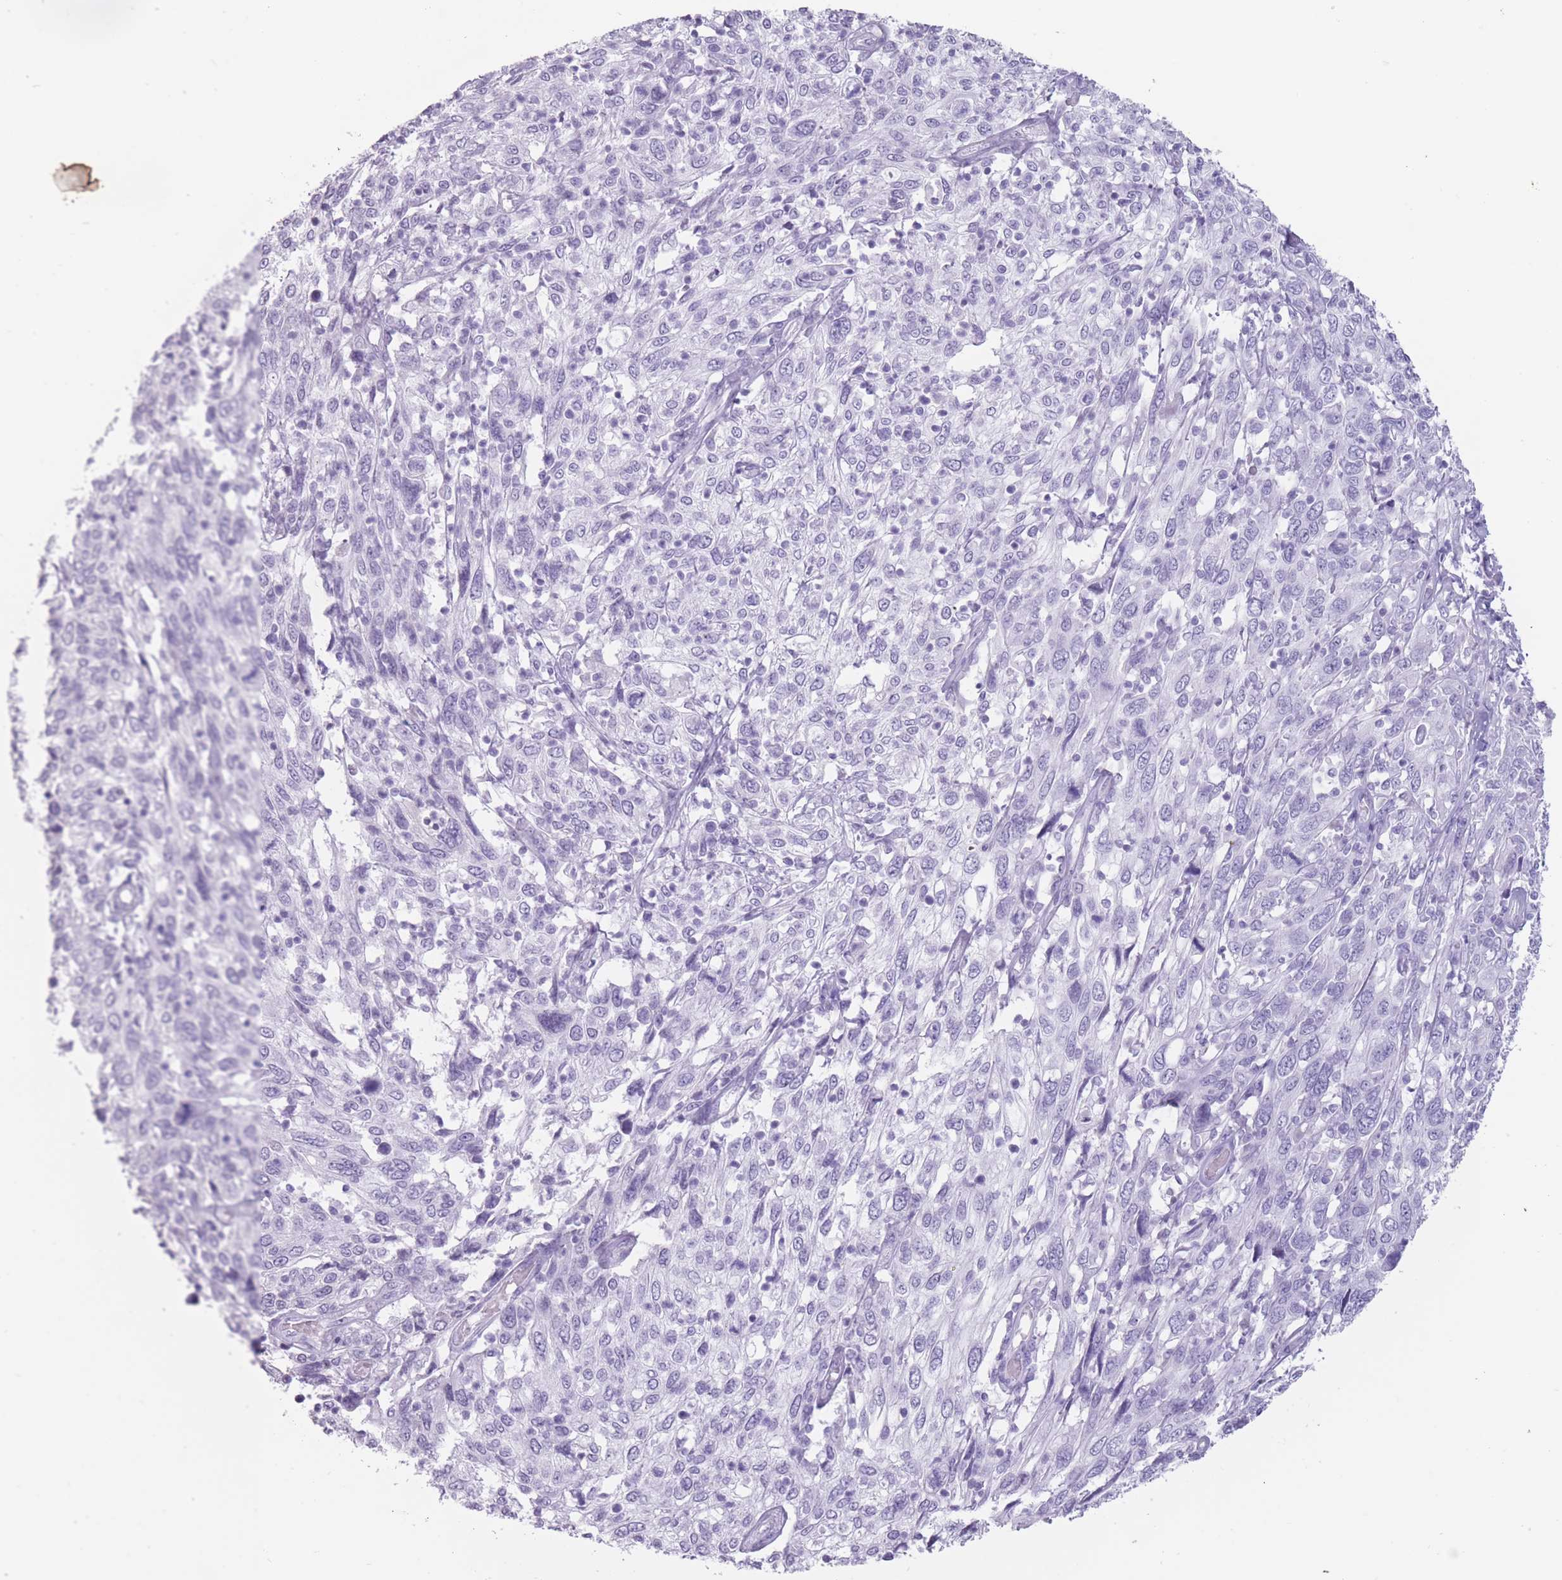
{"staining": {"intensity": "negative", "quantity": "none", "location": "none"}, "tissue": "cervical cancer", "cell_type": "Tumor cells", "image_type": "cancer", "snomed": [{"axis": "morphology", "description": "Squamous cell carcinoma, NOS"}, {"axis": "topography", "description": "Cervix"}], "caption": "High magnification brightfield microscopy of cervical cancer stained with DAB (3,3'-diaminobenzidine) (brown) and counterstained with hematoxylin (blue): tumor cells show no significant staining.", "gene": "PNMA3", "patient": {"sex": "female", "age": 46}}